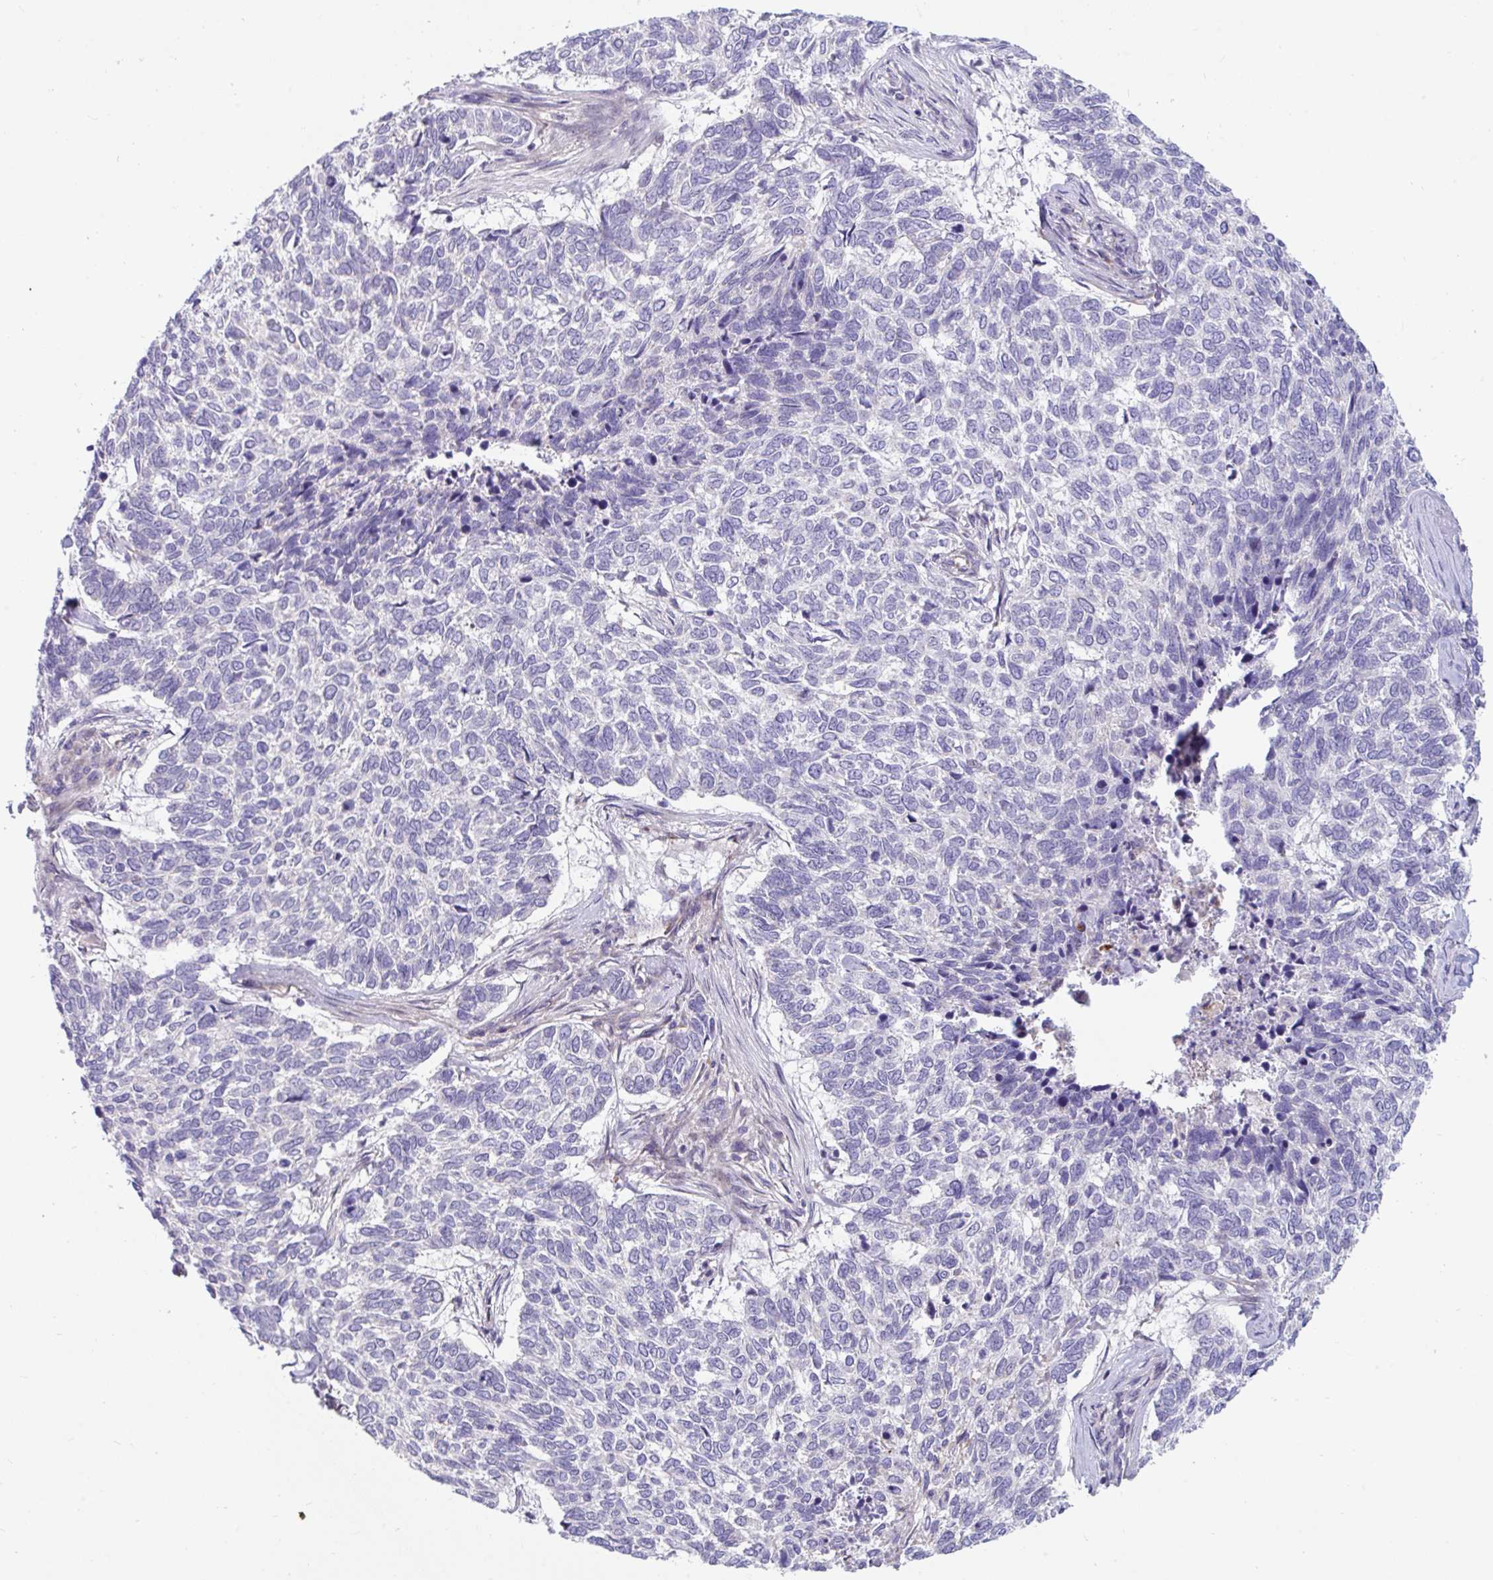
{"staining": {"intensity": "negative", "quantity": "none", "location": "none"}, "tissue": "skin cancer", "cell_type": "Tumor cells", "image_type": "cancer", "snomed": [{"axis": "morphology", "description": "Basal cell carcinoma"}, {"axis": "topography", "description": "Skin"}], "caption": "The micrograph demonstrates no staining of tumor cells in basal cell carcinoma (skin). (DAB (3,3'-diaminobenzidine) immunohistochemistry (IHC) visualized using brightfield microscopy, high magnification).", "gene": "IL37", "patient": {"sex": "female", "age": 65}}